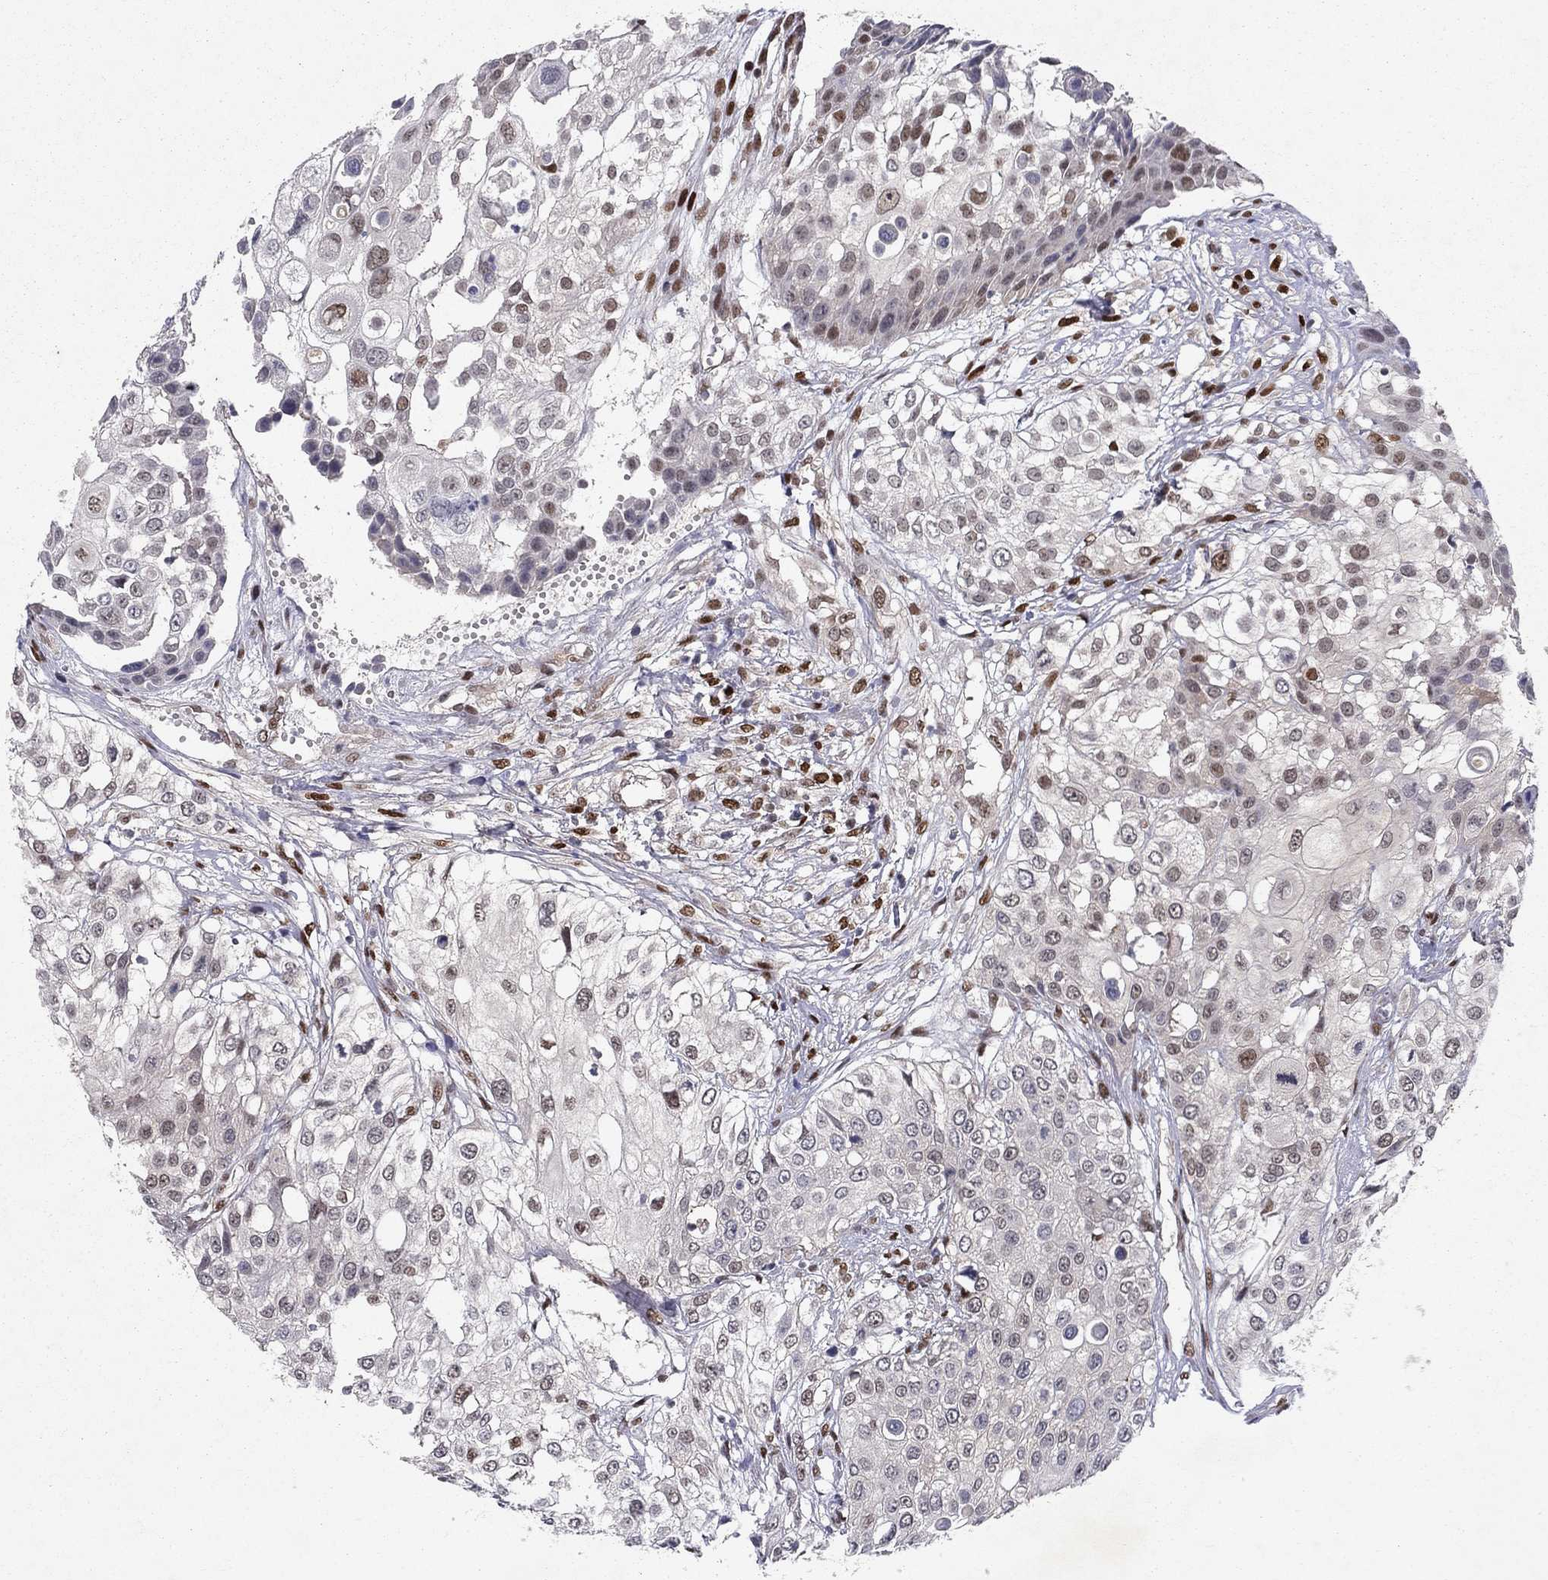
{"staining": {"intensity": "moderate", "quantity": "<25%", "location": "nuclear"}, "tissue": "urothelial cancer", "cell_type": "Tumor cells", "image_type": "cancer", "snomed": [{"axis": "morphology", "description": "Urothelial carcinoma, High grade"}, {"axis": "topography", "description": "Urinary bladder"}], "caption": "The immunohistochemical stain shows moderate nuclear expression in tumor cells of urothelial cancer tissue.", "gene": "CRTC1", "patient": {"sex": "female", "age": 79}}